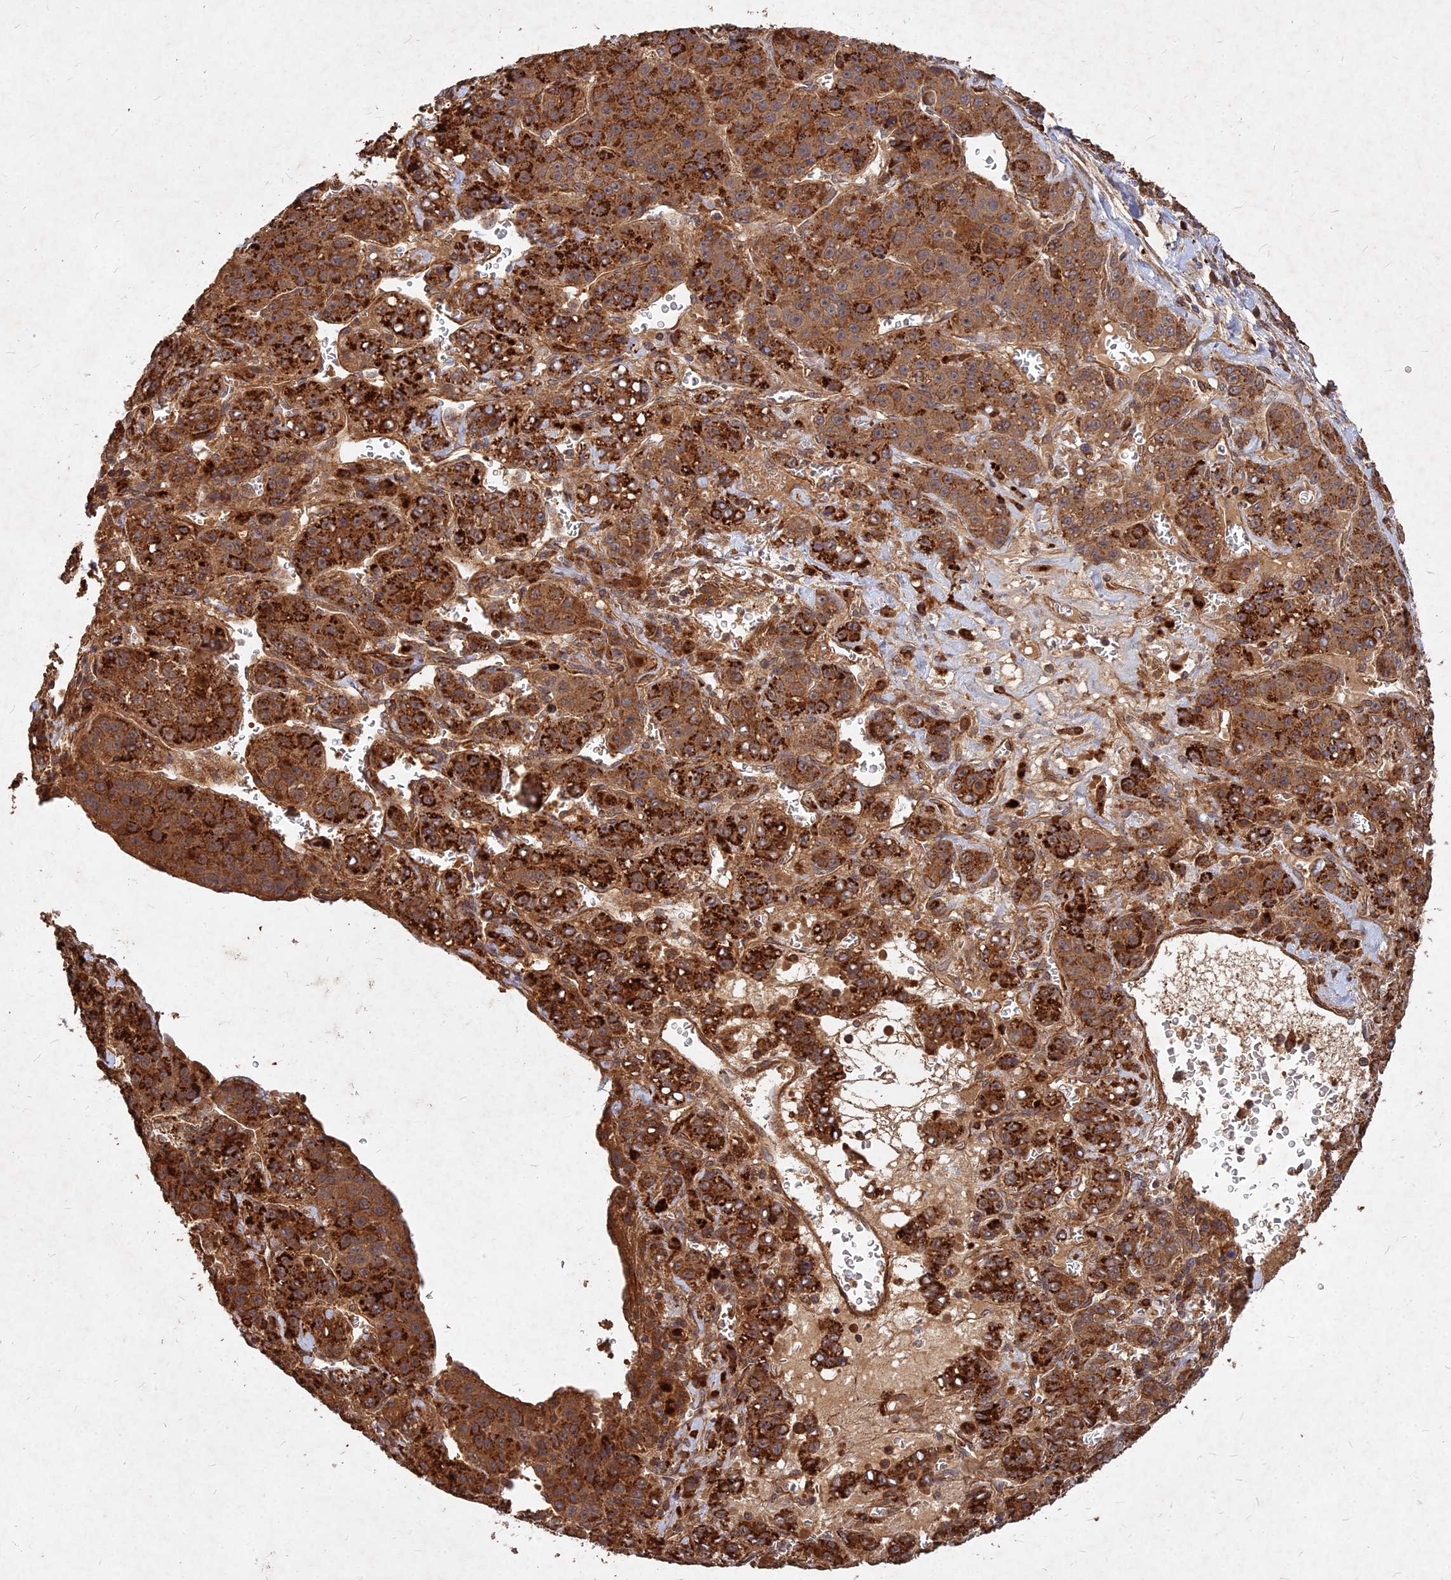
{"staining": {"intensity": "strong", "quantity": ">75%", "location": "cytoplasmic/membranous"}, "tissue": "liver cancer", "cell_type": "Tumor cells", "image_type": "cancer", "snomed": [{"axis": "morphology", "description": "Carcinoma, Hepatocellular, NOS"}, {"axis": "topography", "description": "Liver"}], "caption": "Immunohistochemistry of liver cancer shows high levels of strong cytoplasmic/membranous staining in about >75% of tumor cells.", "gene": "UBE2W", "patient": {"sex": "female", "age": 53}}